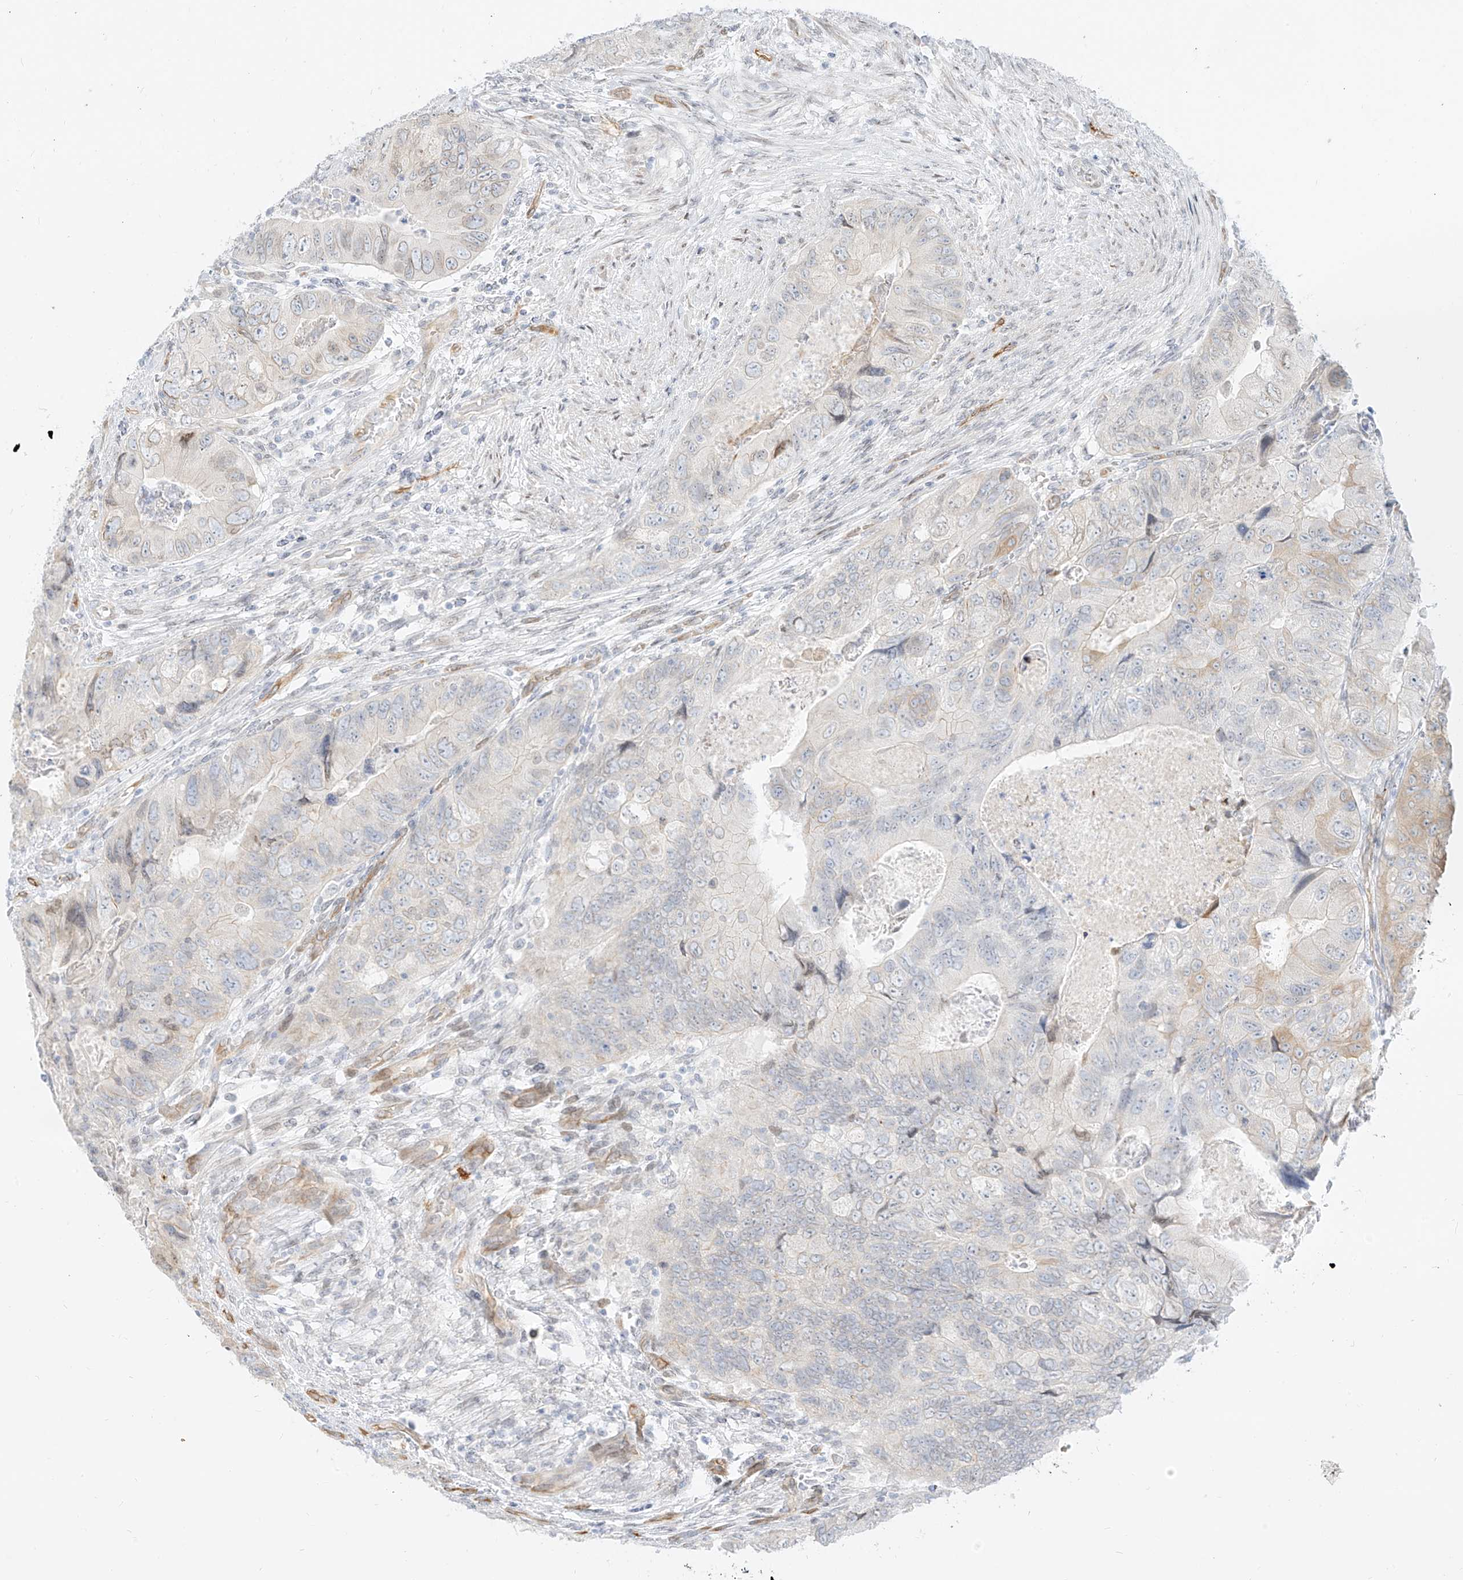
{"staining": {"intensity": "negative", "quantity": "none", "location": "none"}, "tissue": "colorectal cancer", "cell_type": "Tumor cells", "image_type": "cancer", "snomed": [{"axis": "morphology", "description": "Adenocarcinoma, NOS"}, {"axis": "topography", "description": "Rectum"}], "caption": "Immunohistochemistry (IHC) photomicrograph of neoplastic tissue: human colorectal cancer (adenocarcinoma) stained with DAB (3,3'-diaminobenzidine) displays no significant protein staining in tumor cells.", "gene": "NHSL1", "patient": {"sex": "male", "age": 63}}